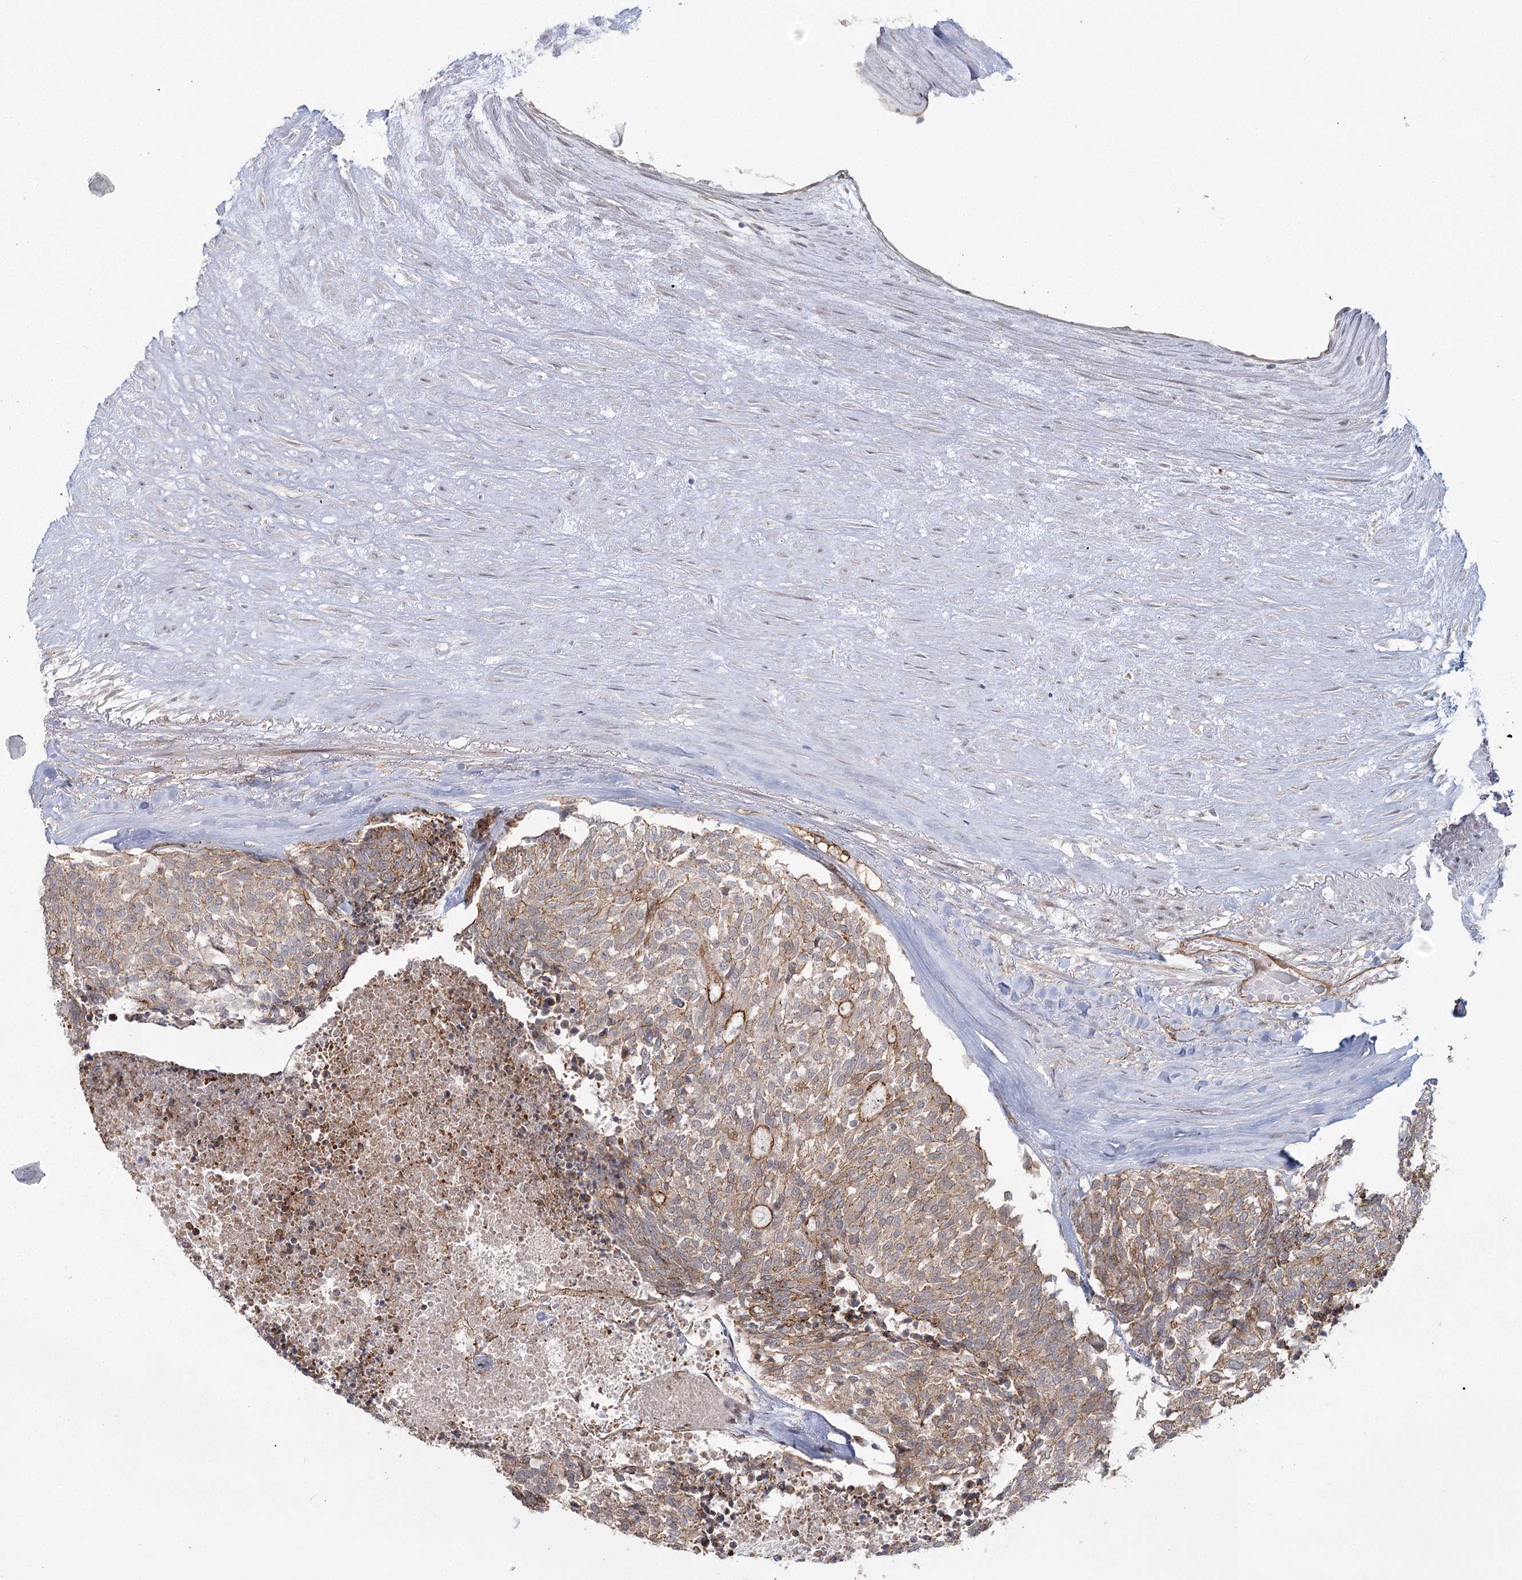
{"staining": {"intensity": "weak", "quantity": ">75%", "location": "cytoplasmic/membranous"}, "tissue": "carcinoid", "cell_type": "Tumor cells", "image_type": "cancer", "snomed": [{"axis": "morphology", "description": "Carcinoid, malignant, NOS"}, {"axis": "topography", "description": "Pancreas"}], "caption": "Carcinoid stained for a protein (brown) reveals weak cytoplasmic/membranous positive staining in about >75% of tumor cells.", "gene": "RPP14", "patient": {"sex": "female", "age": 54}}